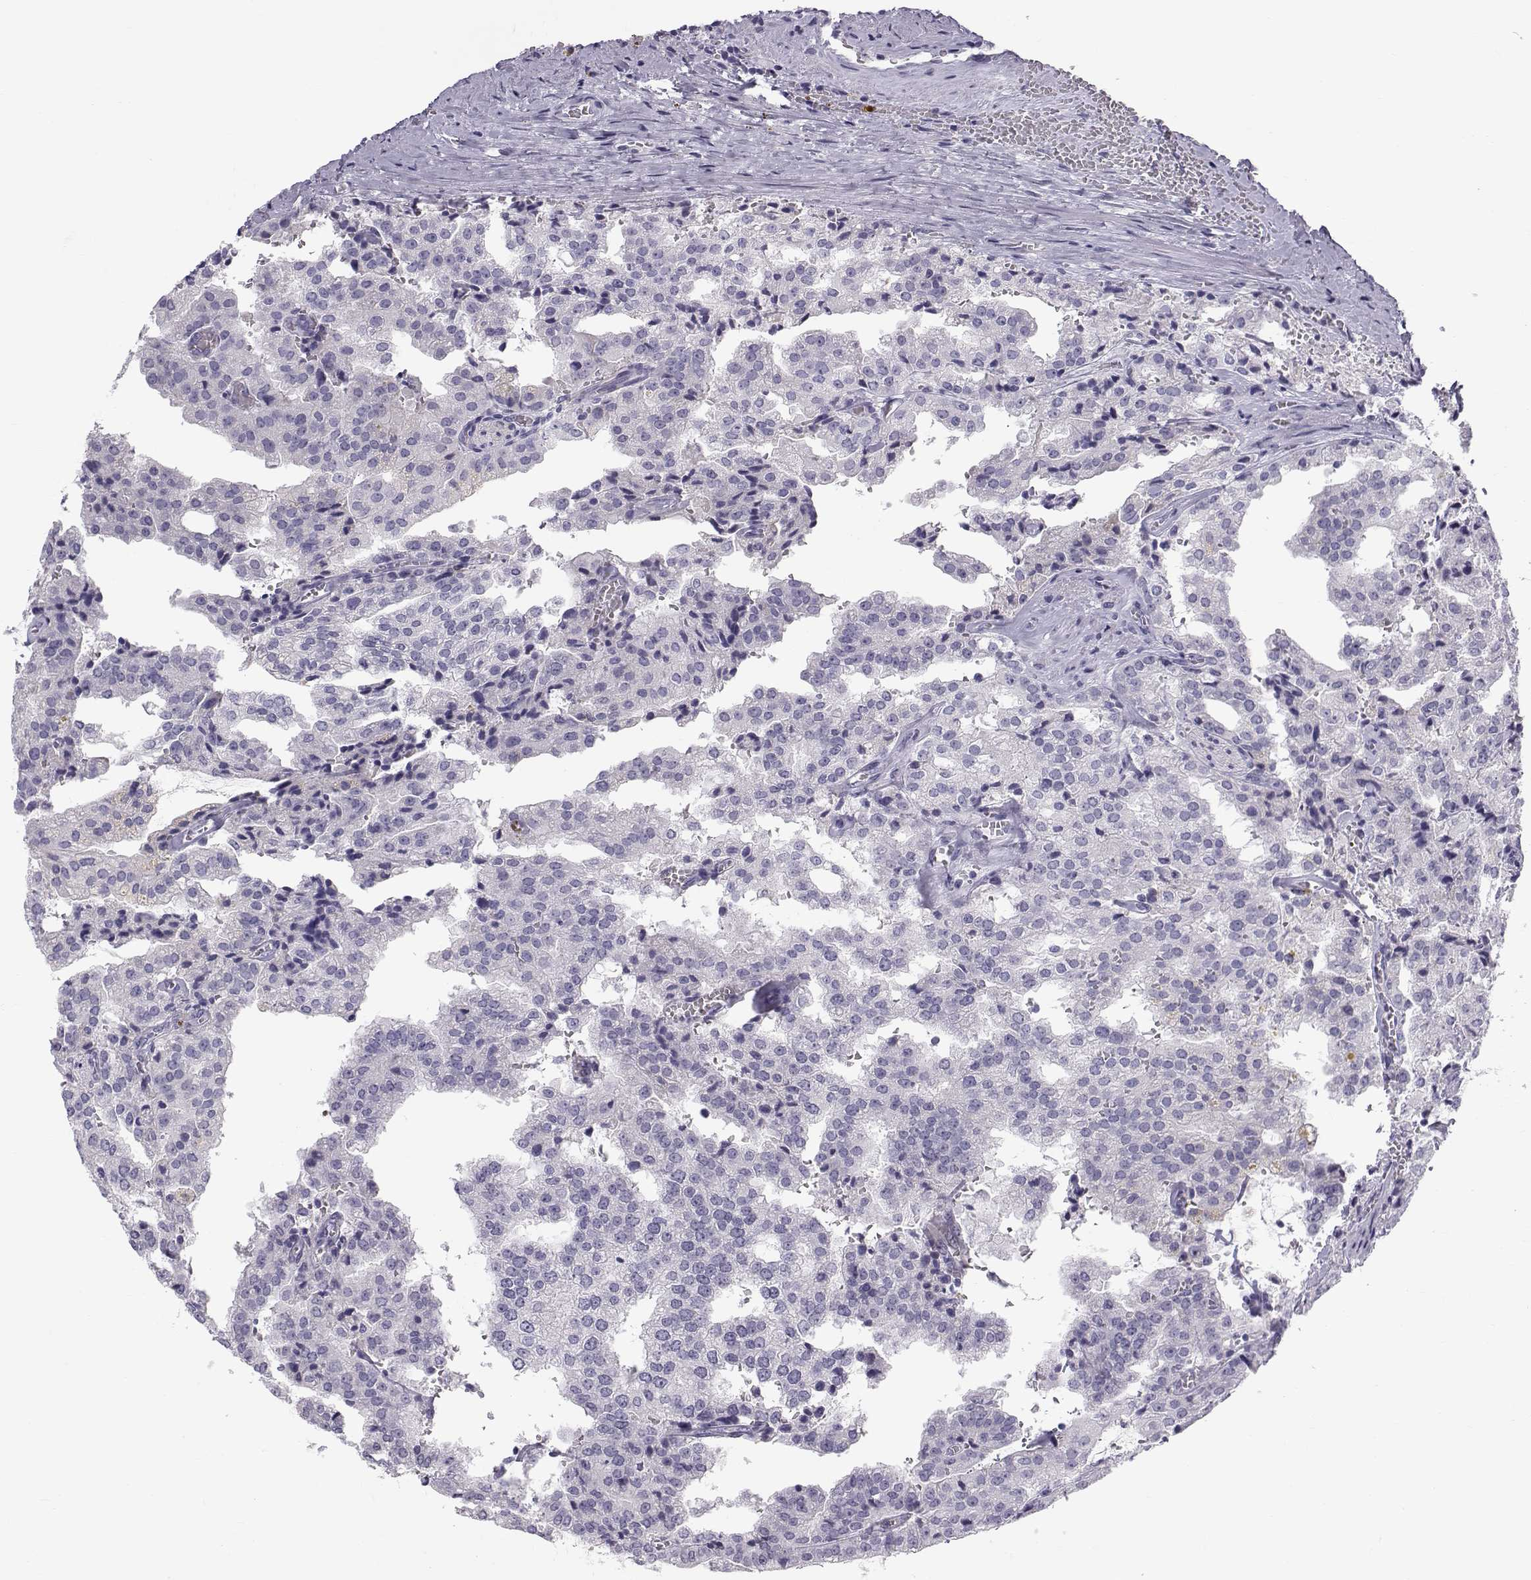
{"staining": {"intensity": "negative", "quantity": "none", "location": "none"}, "tissue": "prostate cancer", "cell_type": "Tumor cells", "image_type": "cancer", "snomed": [{"axis": "morphology", "description": "Adenocarcinoma, High grade"}, {"axis": "topography", "description": "Prostate"}], "caption": "Tumor cells show no significant protein staining in prostate adenocarcinoma (high-grade).", "gene": "RNASE12", "patient": {"sex": "male", "age": 68}}